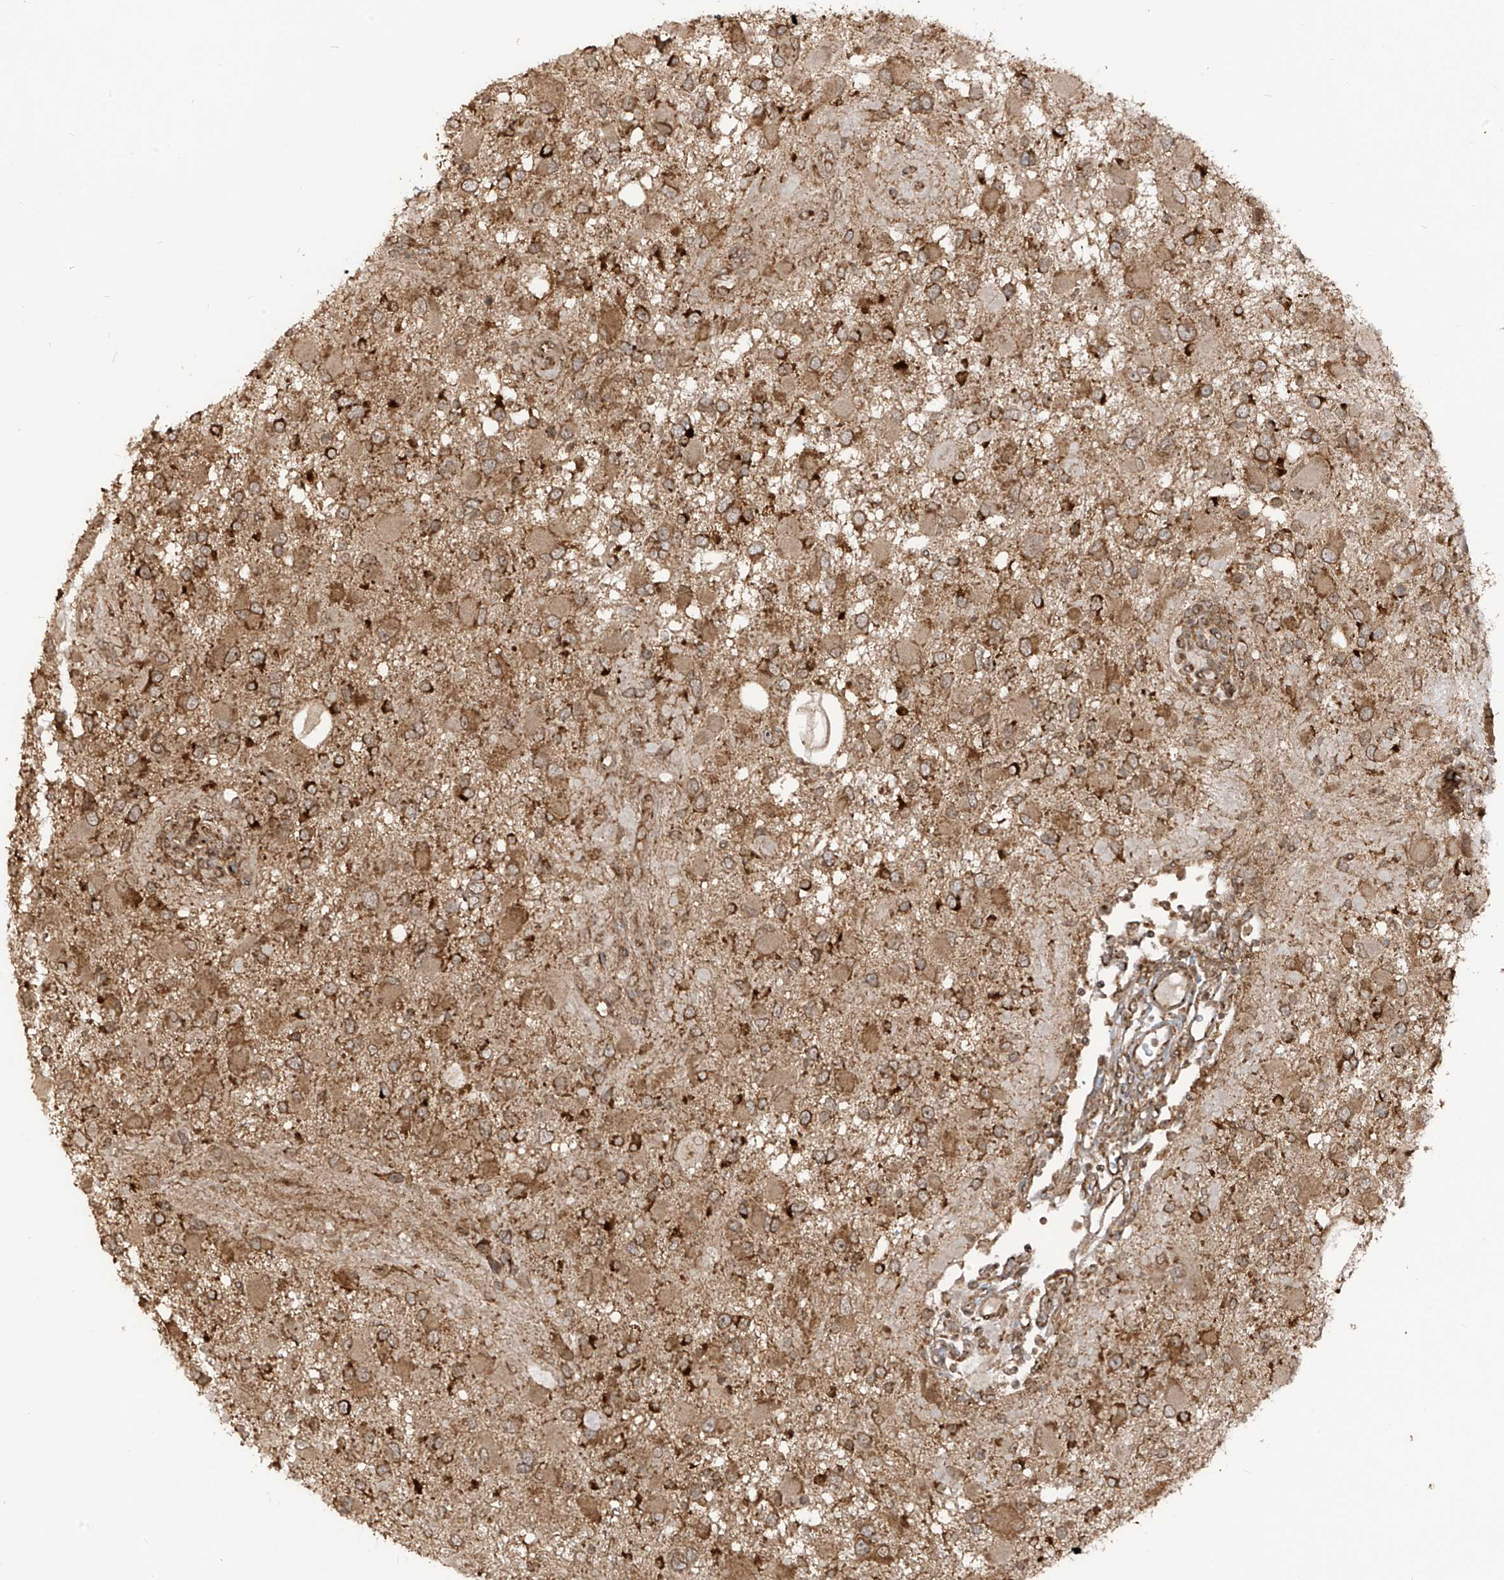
{"staining": {"intensity": "moderate", "quantity": ">75%", "location": "cytoplasmic/membranous"}, "tissue": "glioma", "cell_type": "Tumor cells", "image_type": "cancer", "snomed": [{"axis": "morphology", "description": "Glioma, malignant, High grade"}, {"axis": "topography", "description": "Brain"}], "caption": "Protein expression analysis of glioma reveals moderate cytoplasmic/membranous staining in about >75% of tumor cells. (DAB = brown stain, brightfield microscopy at high magnification).", "gene": "TRIM67", "patient": {"sex": "male", "age": 53}}